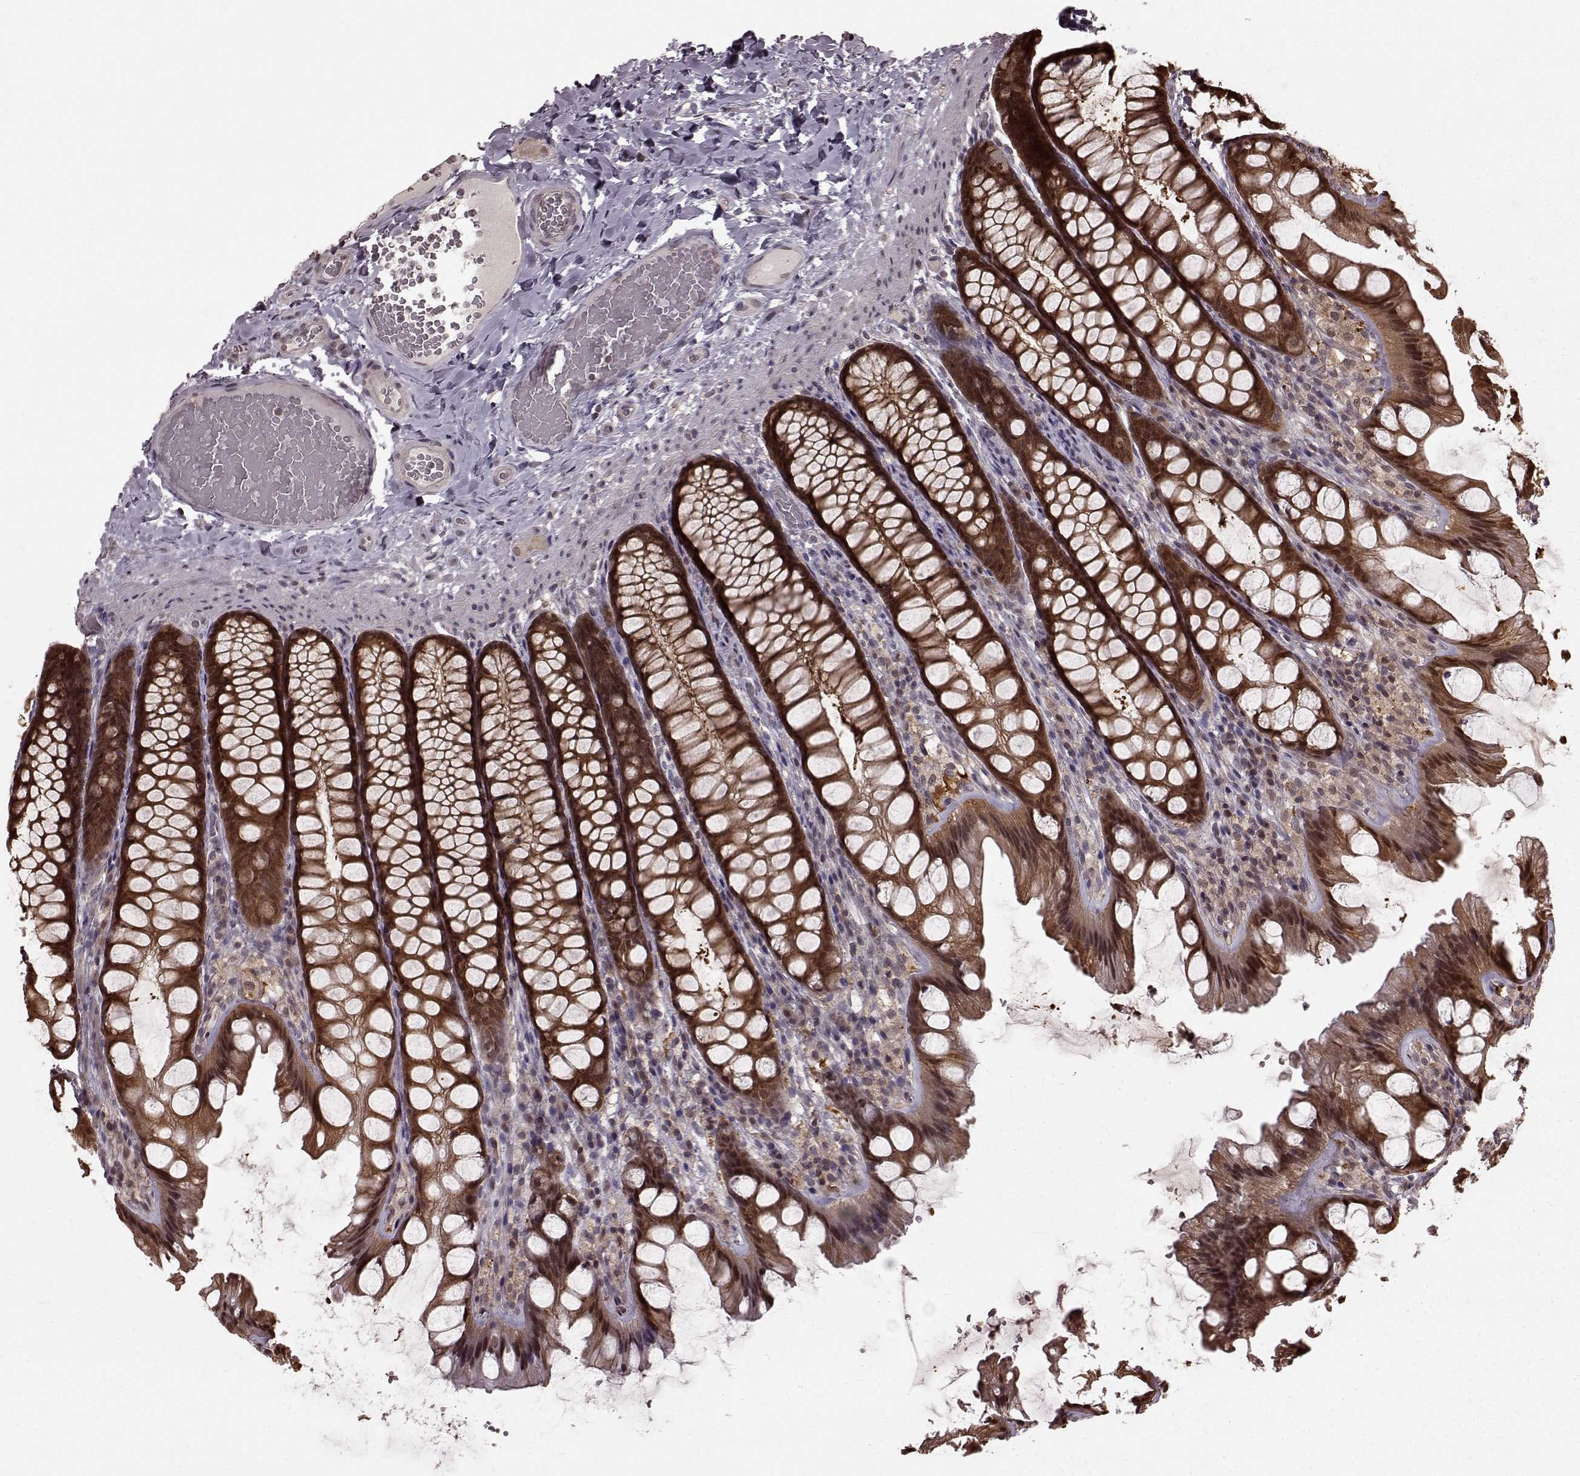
{"staining": {"intensity": "negative", "quantity": "none", "location": "none"}, "tissue": "colon", "cell_type": "Endothelial cells", "image_type": "normal", "snomed": [{"axis": "morphology", "description": "Normal tissue, NOS"}, {"axis": "topography", "description": "Colon"}], "caption": "Immunohistochemistry (IHC) image of unremarkable colon: colon stained with DAB (3,3'-diaminobenzidine) reveals no significant protein staining in endothelial cells.", "gene": "GSS", "patient": {"sex": "male", "age": 47}}